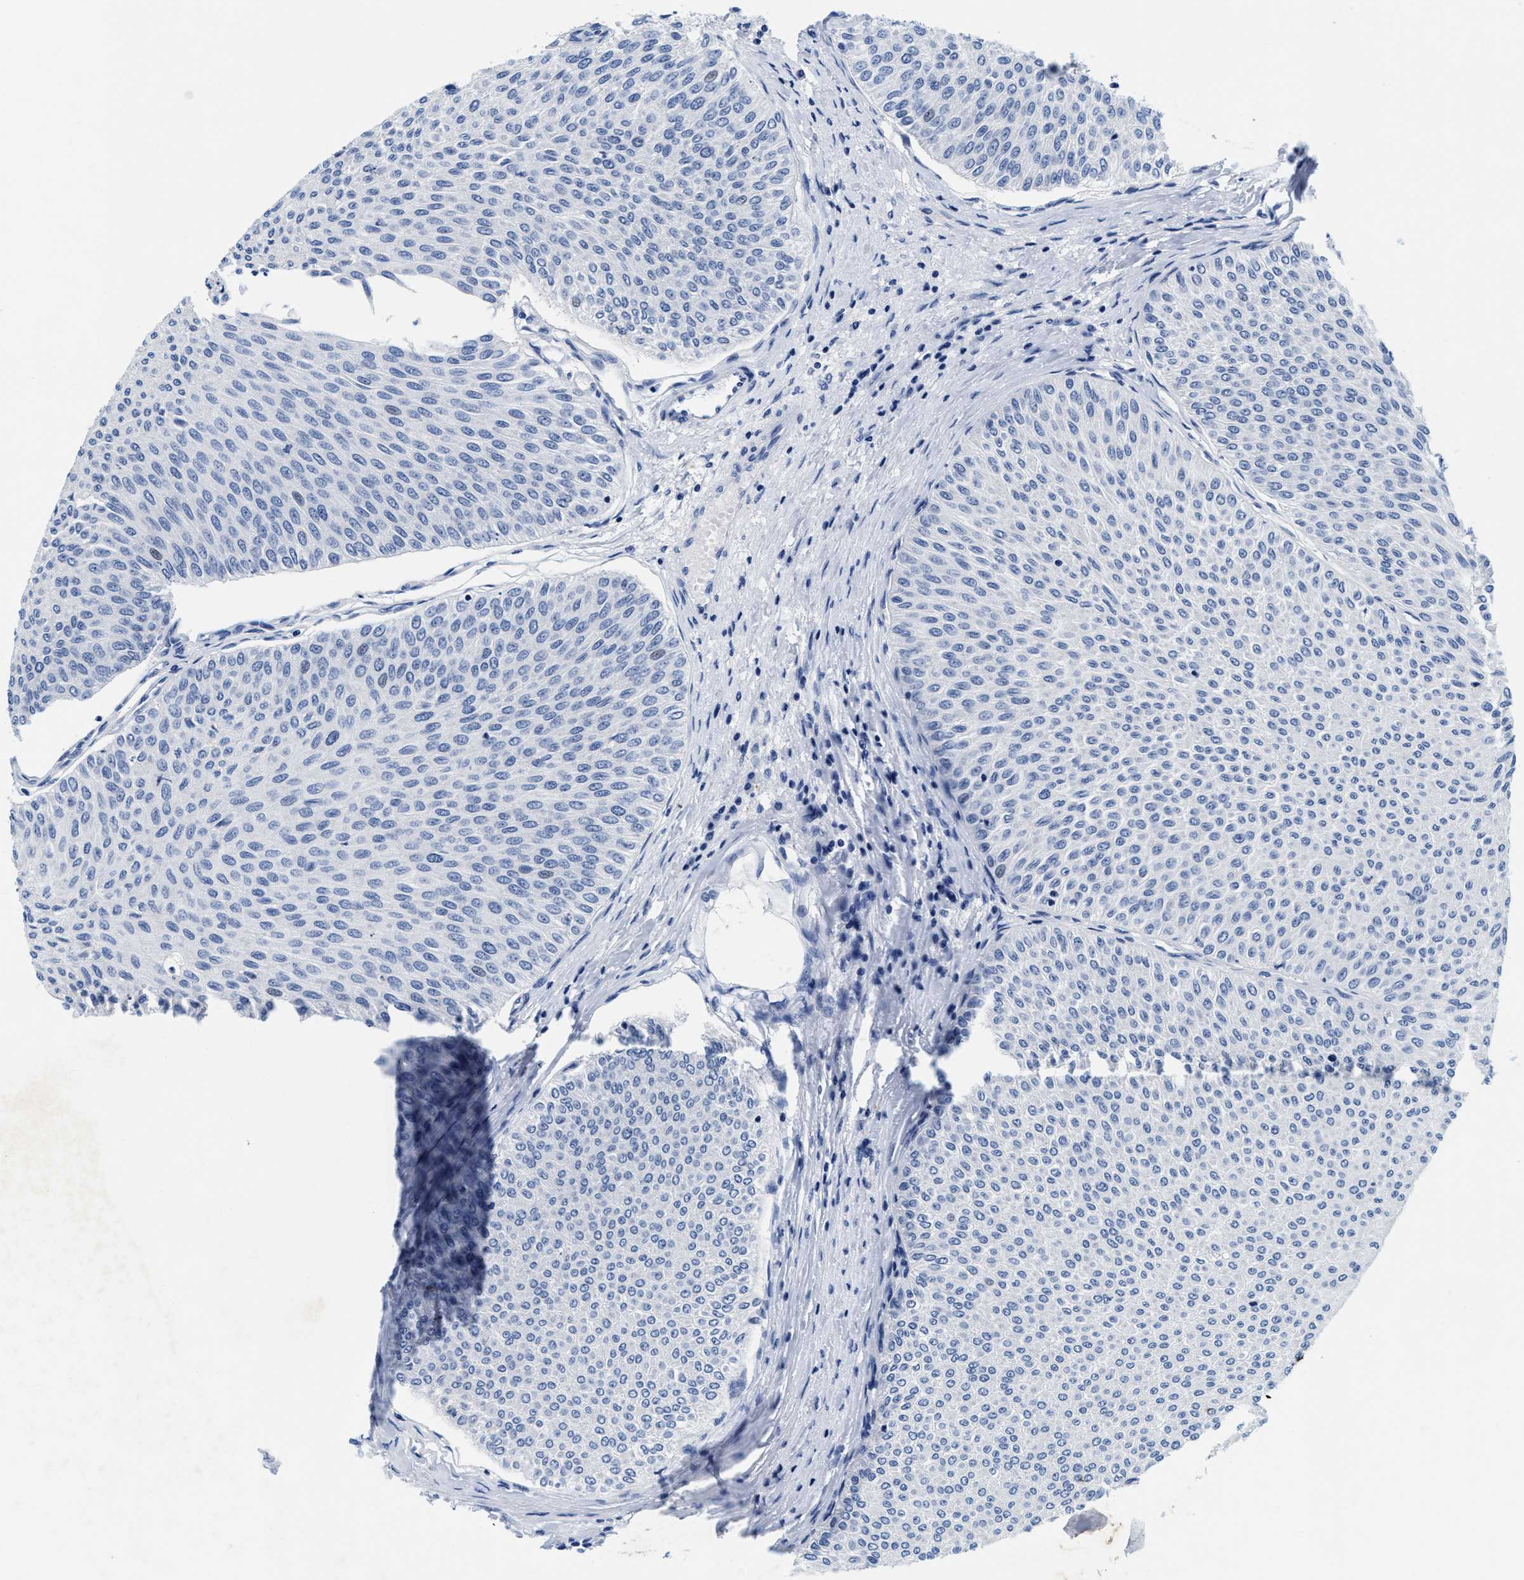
{"staining": {"intensity": "negative", "quantity": "none", "location": "none"}, "tissue": "urothelial cancer", "cell_type": "Tumor cells", "image_type": "cancer", "snomed": [{"axis": "morphology", "description": "Urothelial carcinoma, Low grade"}, {"axis": "topography", "description": "Urinary bladder"}], "caption": "Urothelial carcinoma (low-grade) stained for a protein using IHC reveals no staining tumor cells.", "gene": "TTC3", "patient": {"sex": "male", "age": 78}}